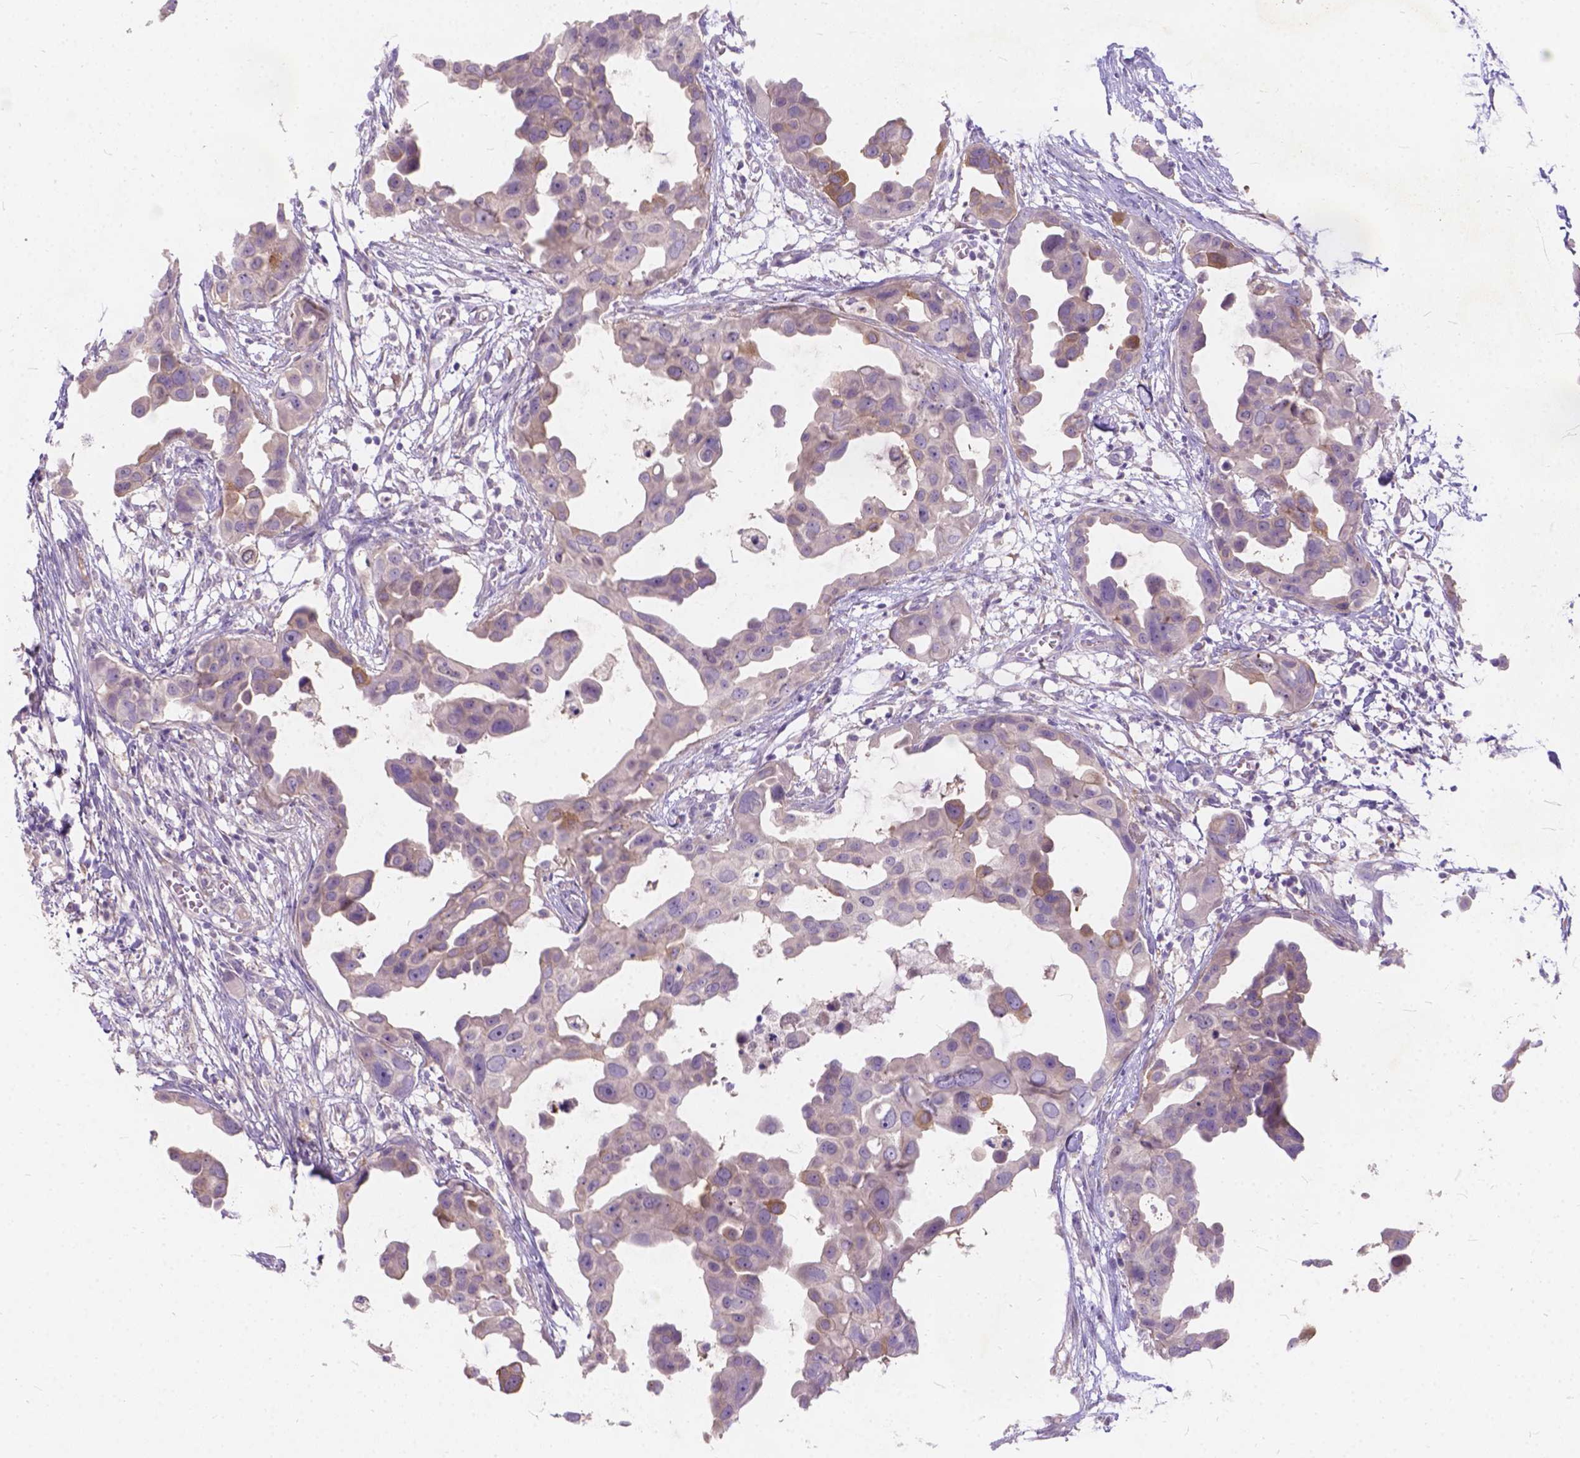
{"staining": {"intensity": "moderate", "quantity": "<25%", "location": "cytoplasmic/membranous"}, "tissue": "breast cancer", "cell_type": "Tumor cells", "image_type": "cancer", "snomed": [{"axis": "morphology", "description": "Duct carcinoma"}, {"axis": "topography", "description": "Breast"}], "caption": "An image of breast intraductal carcinoma stained for a protein exhibits moderate cytoplasmic/membranous brown staining in tumor cells. The protein is shown in brown color, while the nuclei are stained blue.", "gene": "PEX11G", "patient": {"sex": "female", "age": 38}}